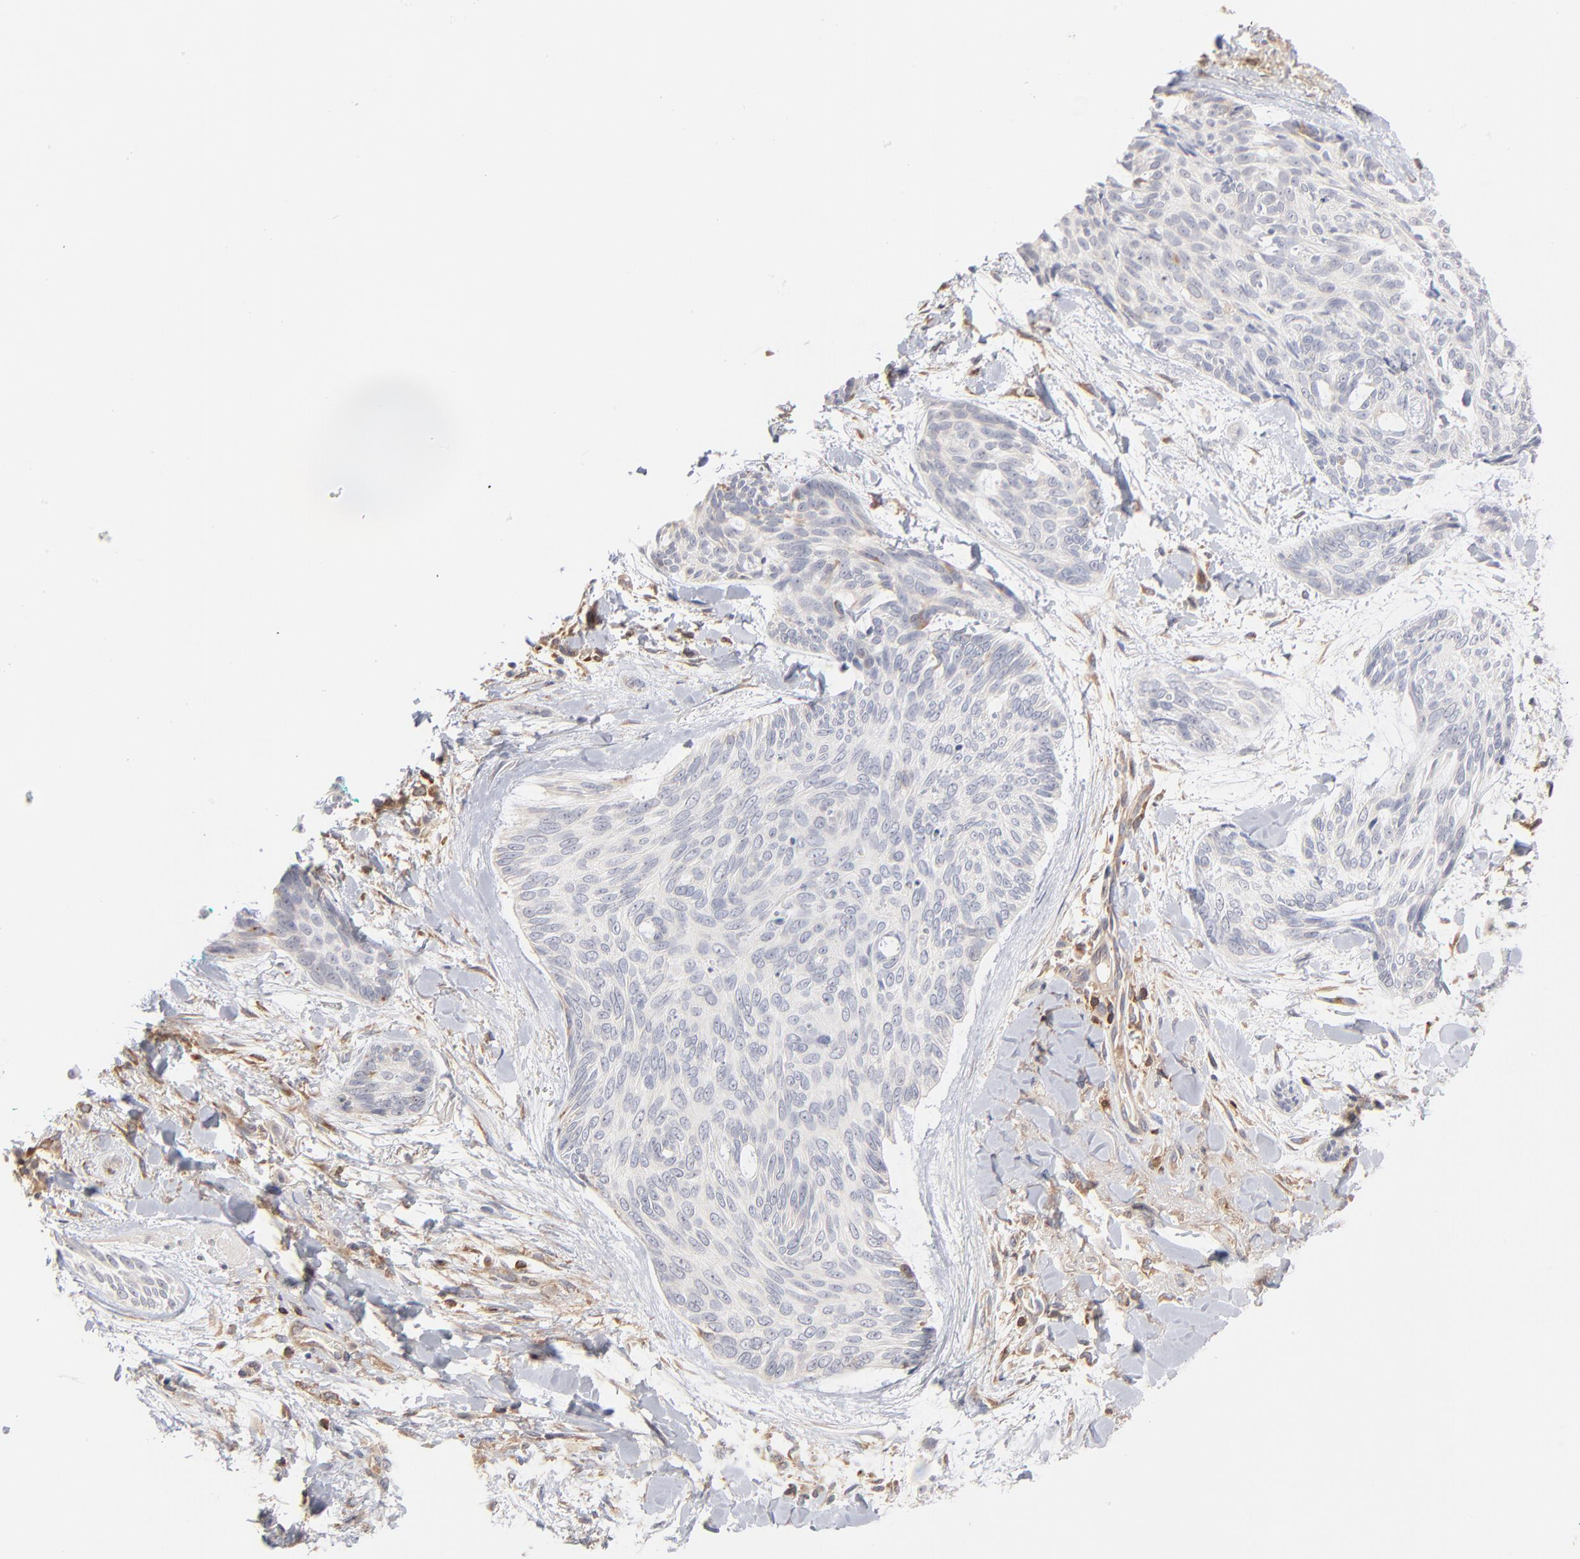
{"staining": {"intensity": "negative", "quantity": "none", "location": "none"}, "tissue": "skin cancer", "cell_type": "Tumor cells", "image_type": "cancer", "snomed": [{"axis": "morphology", "description": "Normal tissue, NOS"}, {"axis": "morphology", "description": "Basal cell carcinoma"}, {"axis": "topography", "description": "Skin"}], "caption": "Tumor cells are negative for protein expression in human skin basal cell carcinoma.", "gene": "WIPF1", "patient": {"sex": "female", "age": 71}}